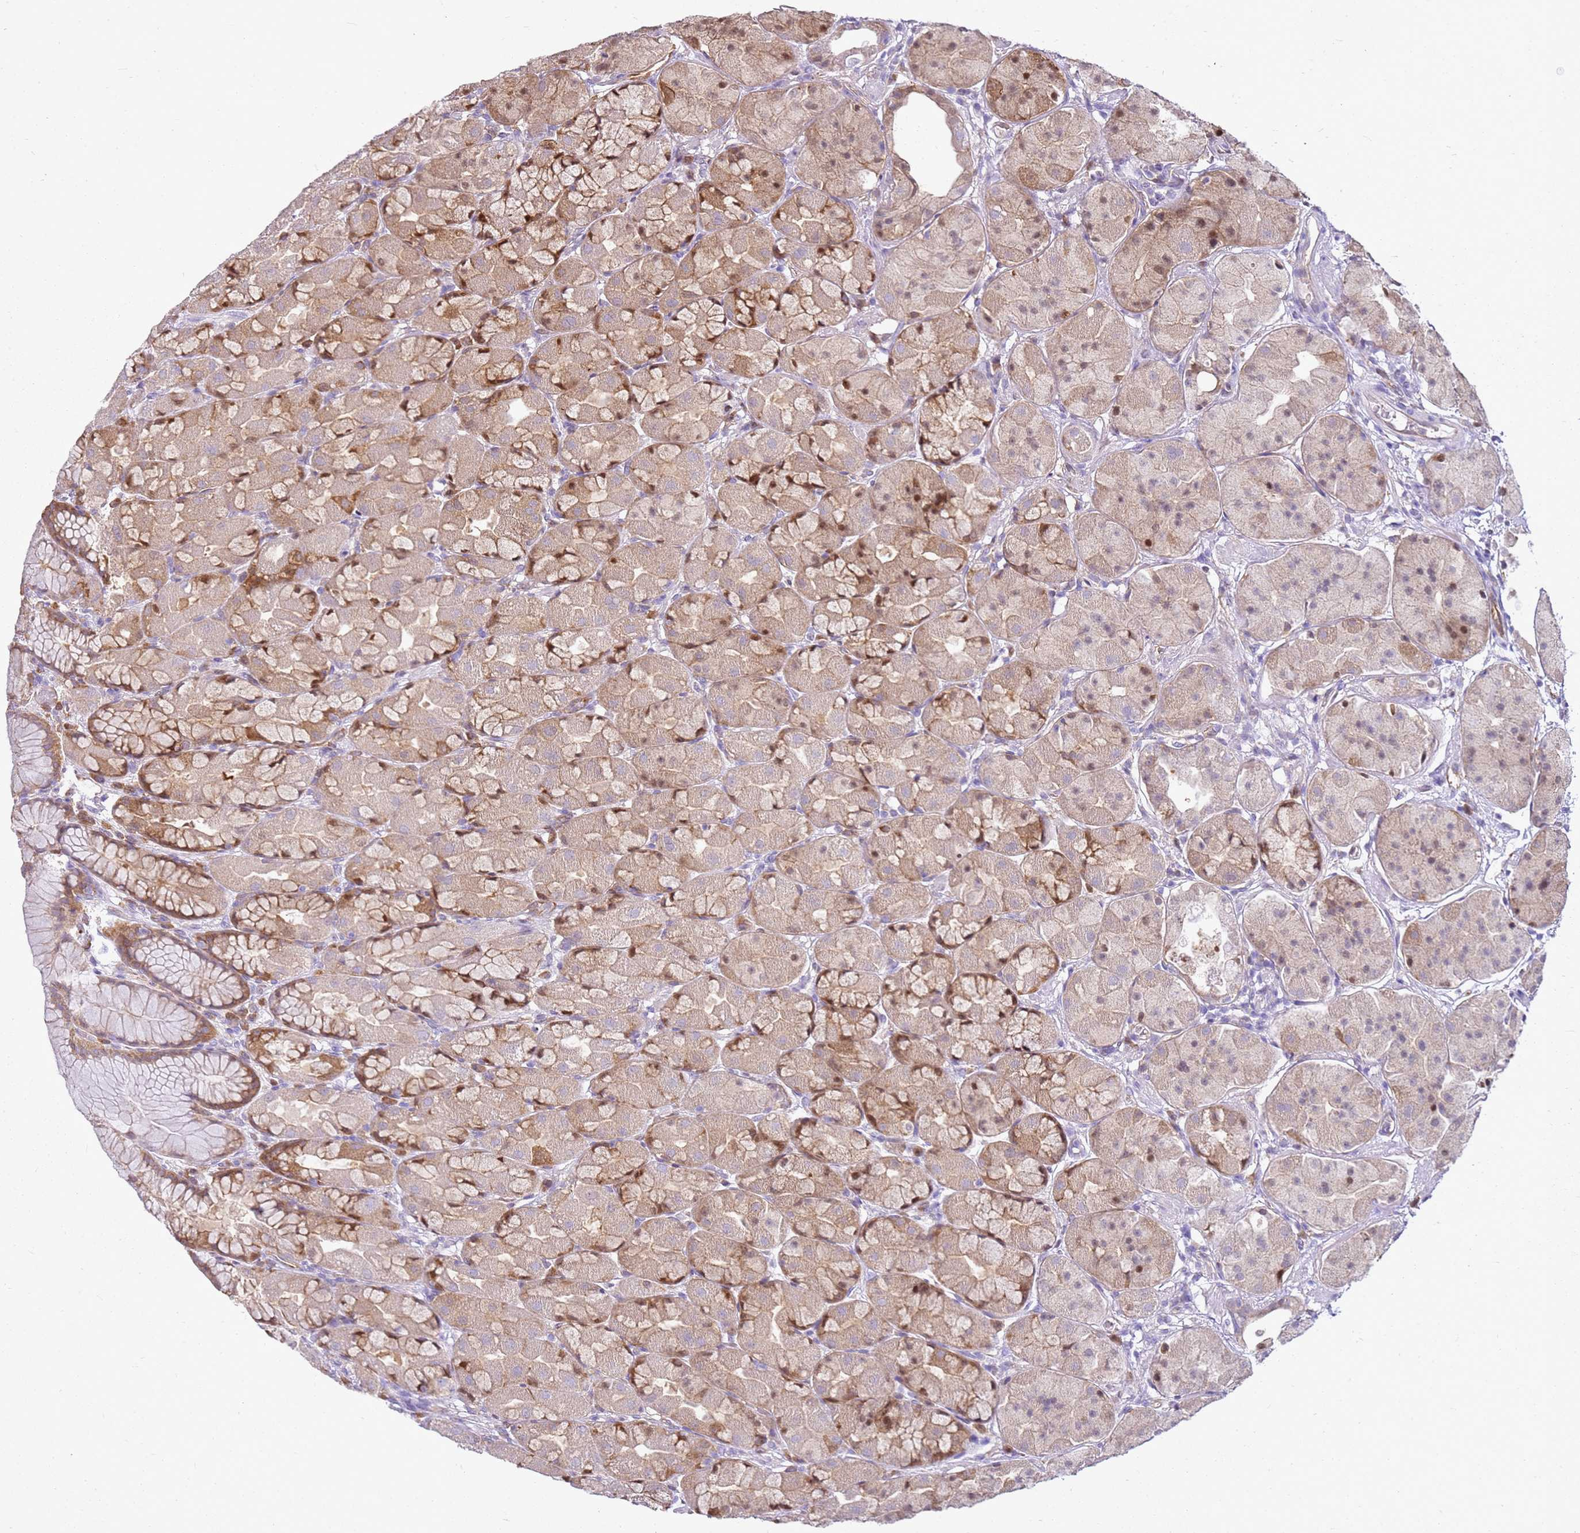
{"staining": {"intensity": "moderate", "quantity": "25%-75%", "location": "cytoplasmic/membranous"}, "tissue": "stomach", "cell_type": "Glandular cells", "image_type": "normal", "snomed": [{"axis": "morphology", "description": "Normal tissue, NOS"}, {"axis": "topography", "description": "Stomach"}], "caption": "IHC staining of normal stomach, which exhibits medium levels of moderate cytoplasmic/membranous expression in about 25%-75% of glandular cells indicating moderate cytoplasmic/membranous protein staining. The staining was performed using DAB (3,3'-diaminobenzidine) (brown) for protein detection and nuclei were counterstained in hematoxylin (blue).", "gene": "YWHAE", "patient": {"sex": "male", "age": 57}}